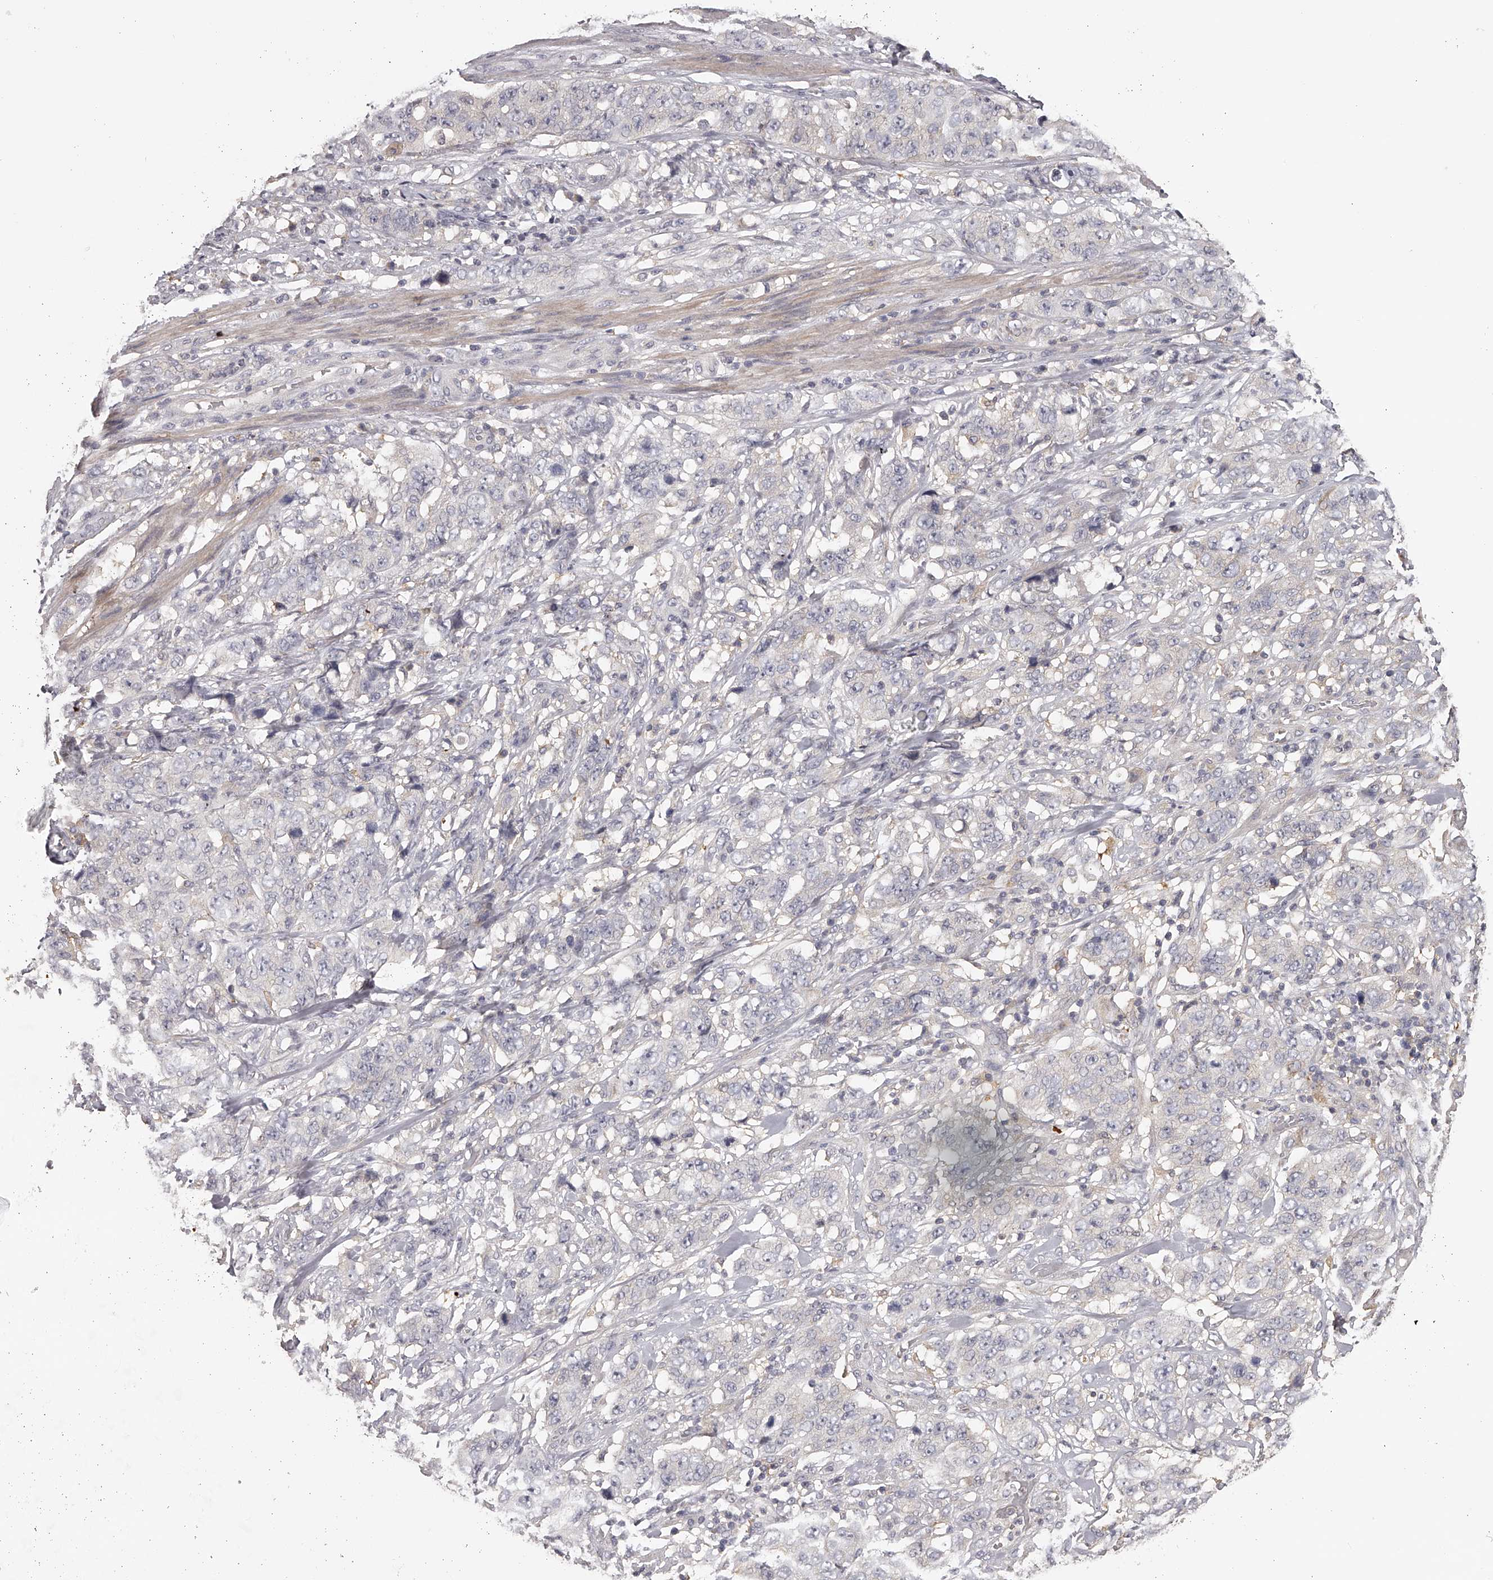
{"staining": {"intensity": "negative", "quantity": "none", "location": "none"}, "tissue": "stomach cancer", "cell_type": "Tumor cells", "image_type": "cancer", "snomed": [{"axis": "morphology", "description": "Adenocarcinoma, NOS"}, {"axis": "topography", "description": "Stomach"}], "caption": "This is a histopathology image of IHC staining of stomach adenocarcinoma, which shows no staining in tumor cells.", "gene": "TNN", "patient": {"sex": "male", "age": 48}}